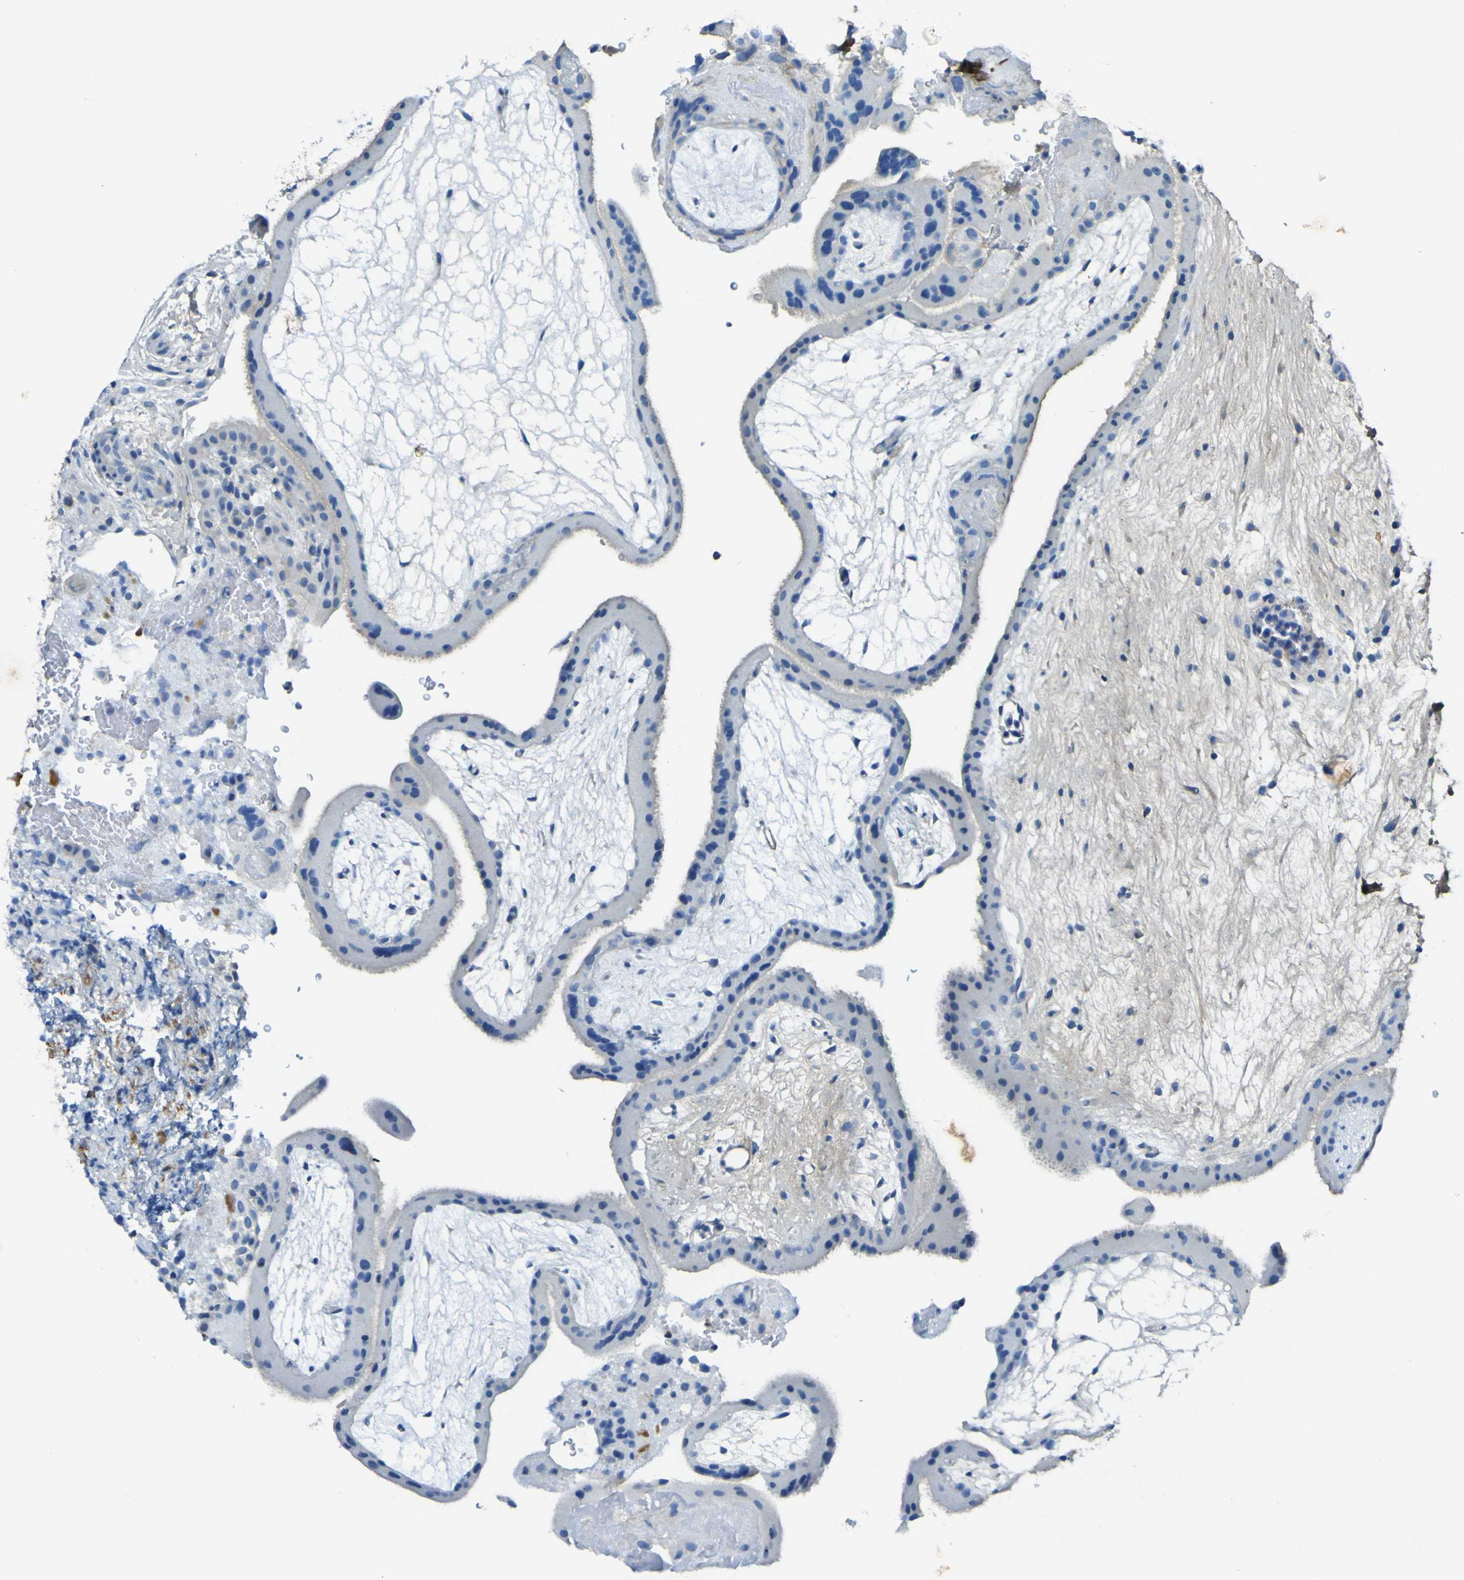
{"staining": {"intensity": "weak", "quantity": "25%-75%", "location": "cytoplasmic/membranous"}, "tissue": "placenta", "cell_type": "Decidual cells", "image_type": "normal", "snomed": [{"axis": "morphology", "description": "Normal tissue, NOS"}, {"axis": "topography", "description": "Placenta"}], "caption": "The photomicrograph exhibits a brown stain indicating the presence of a protein in the cytoplasmic/membranous of decidual cells in placenta.", "gene": "OGN", "patient": {"sex": "female", "age": 19}}